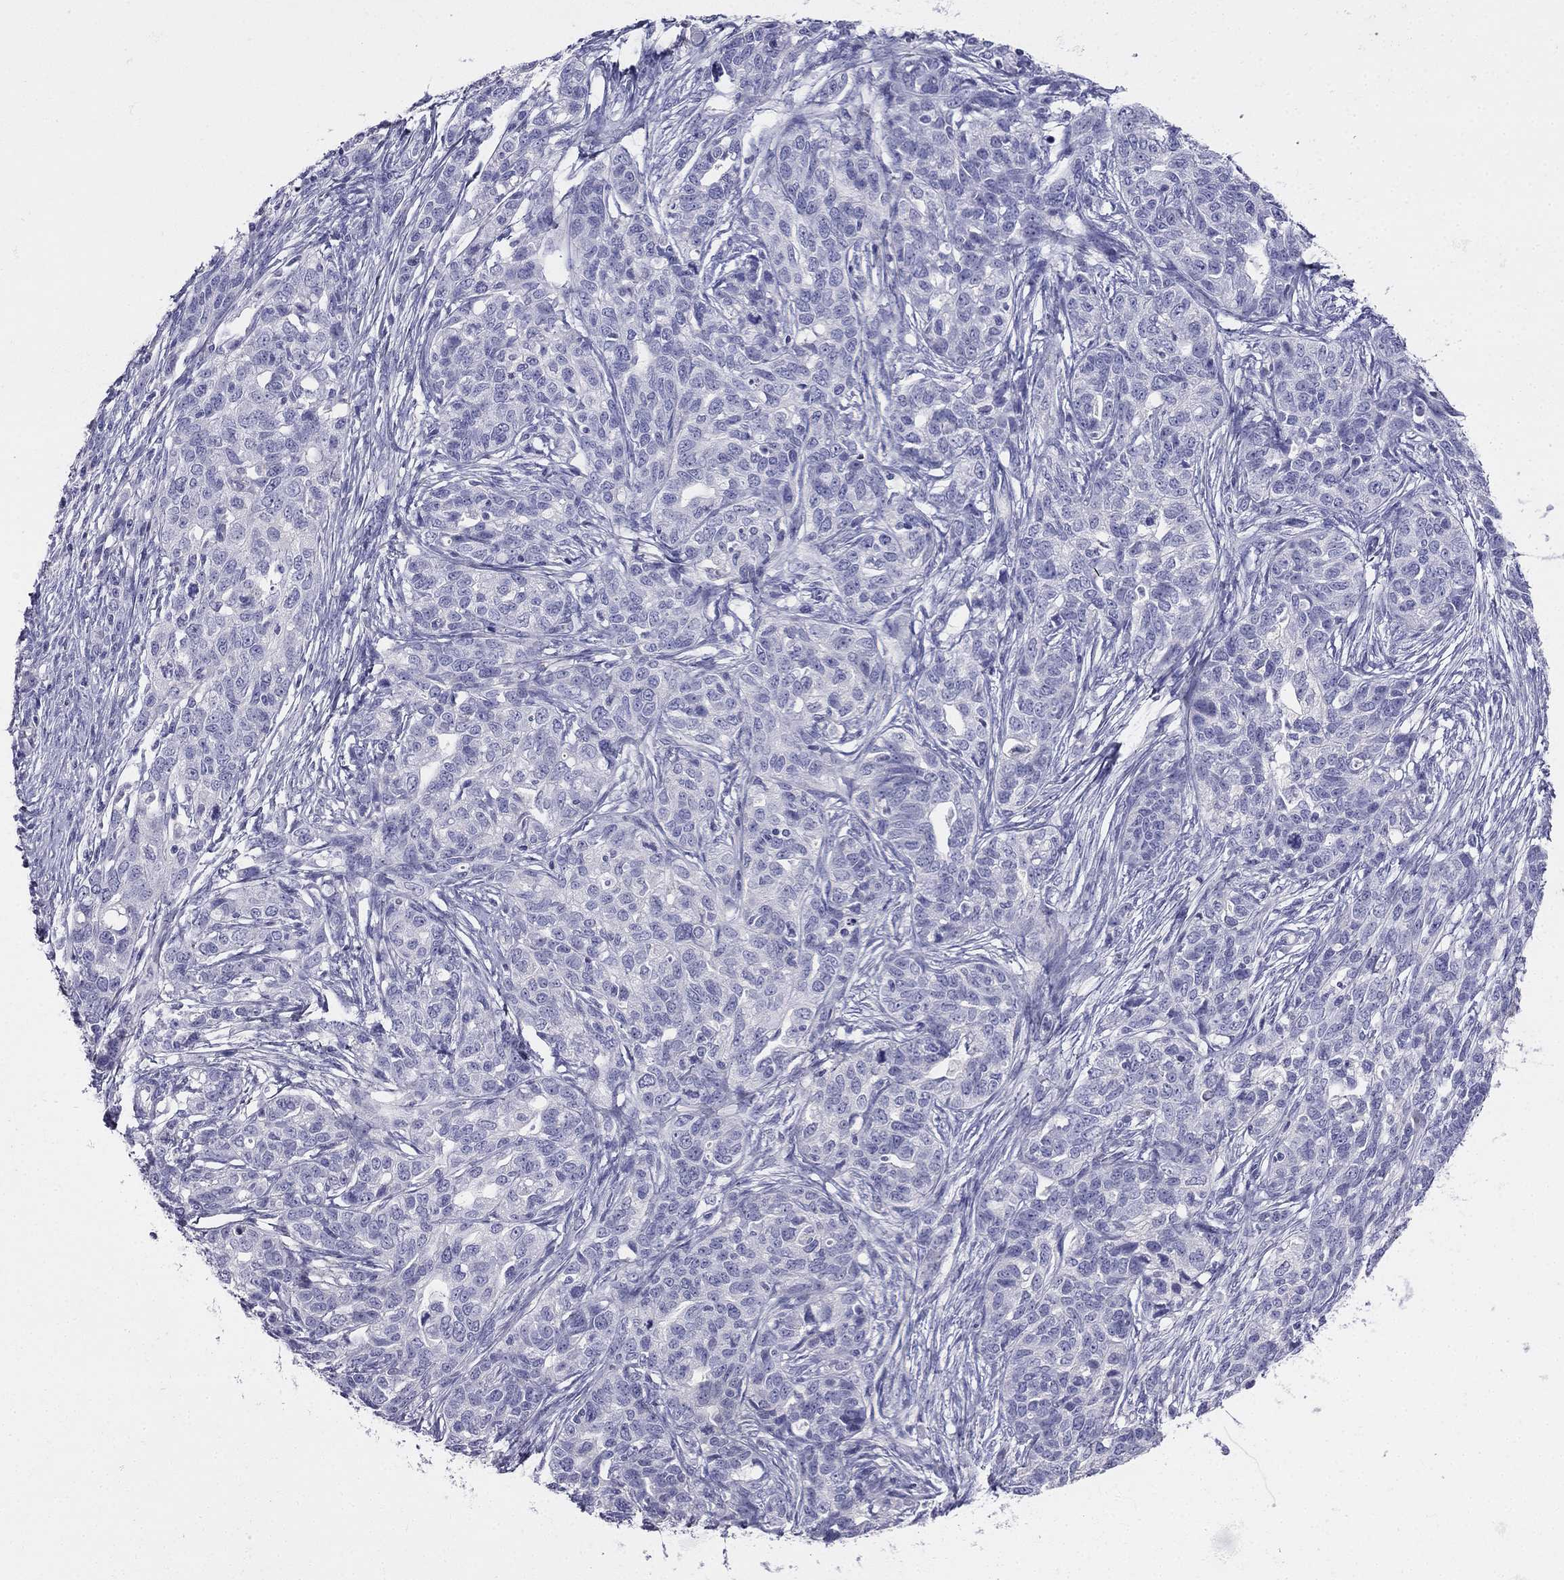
{"staining": {"intensity": "negative", "quantity": "none", "location": "none"}, "tissue": "ovarian cancer", "cell_type": "Tumor cells", "image_type": "cancer", "snomed": [{"axis": "morphology", "description": "Cystadenocarcinoma, serous, NOS"}, {"axis": "topography", "description": "Ovary"}], "caption": "This photomicrograph is of serous cystadenocarcinoma (ovarian) stained with IHC to label a protein in brown with the nuclei are counter-stained blue. There is no expression in tumor cells.", "gene": "ALOXE3", "patient": {"sex": "female", "age": 71}}